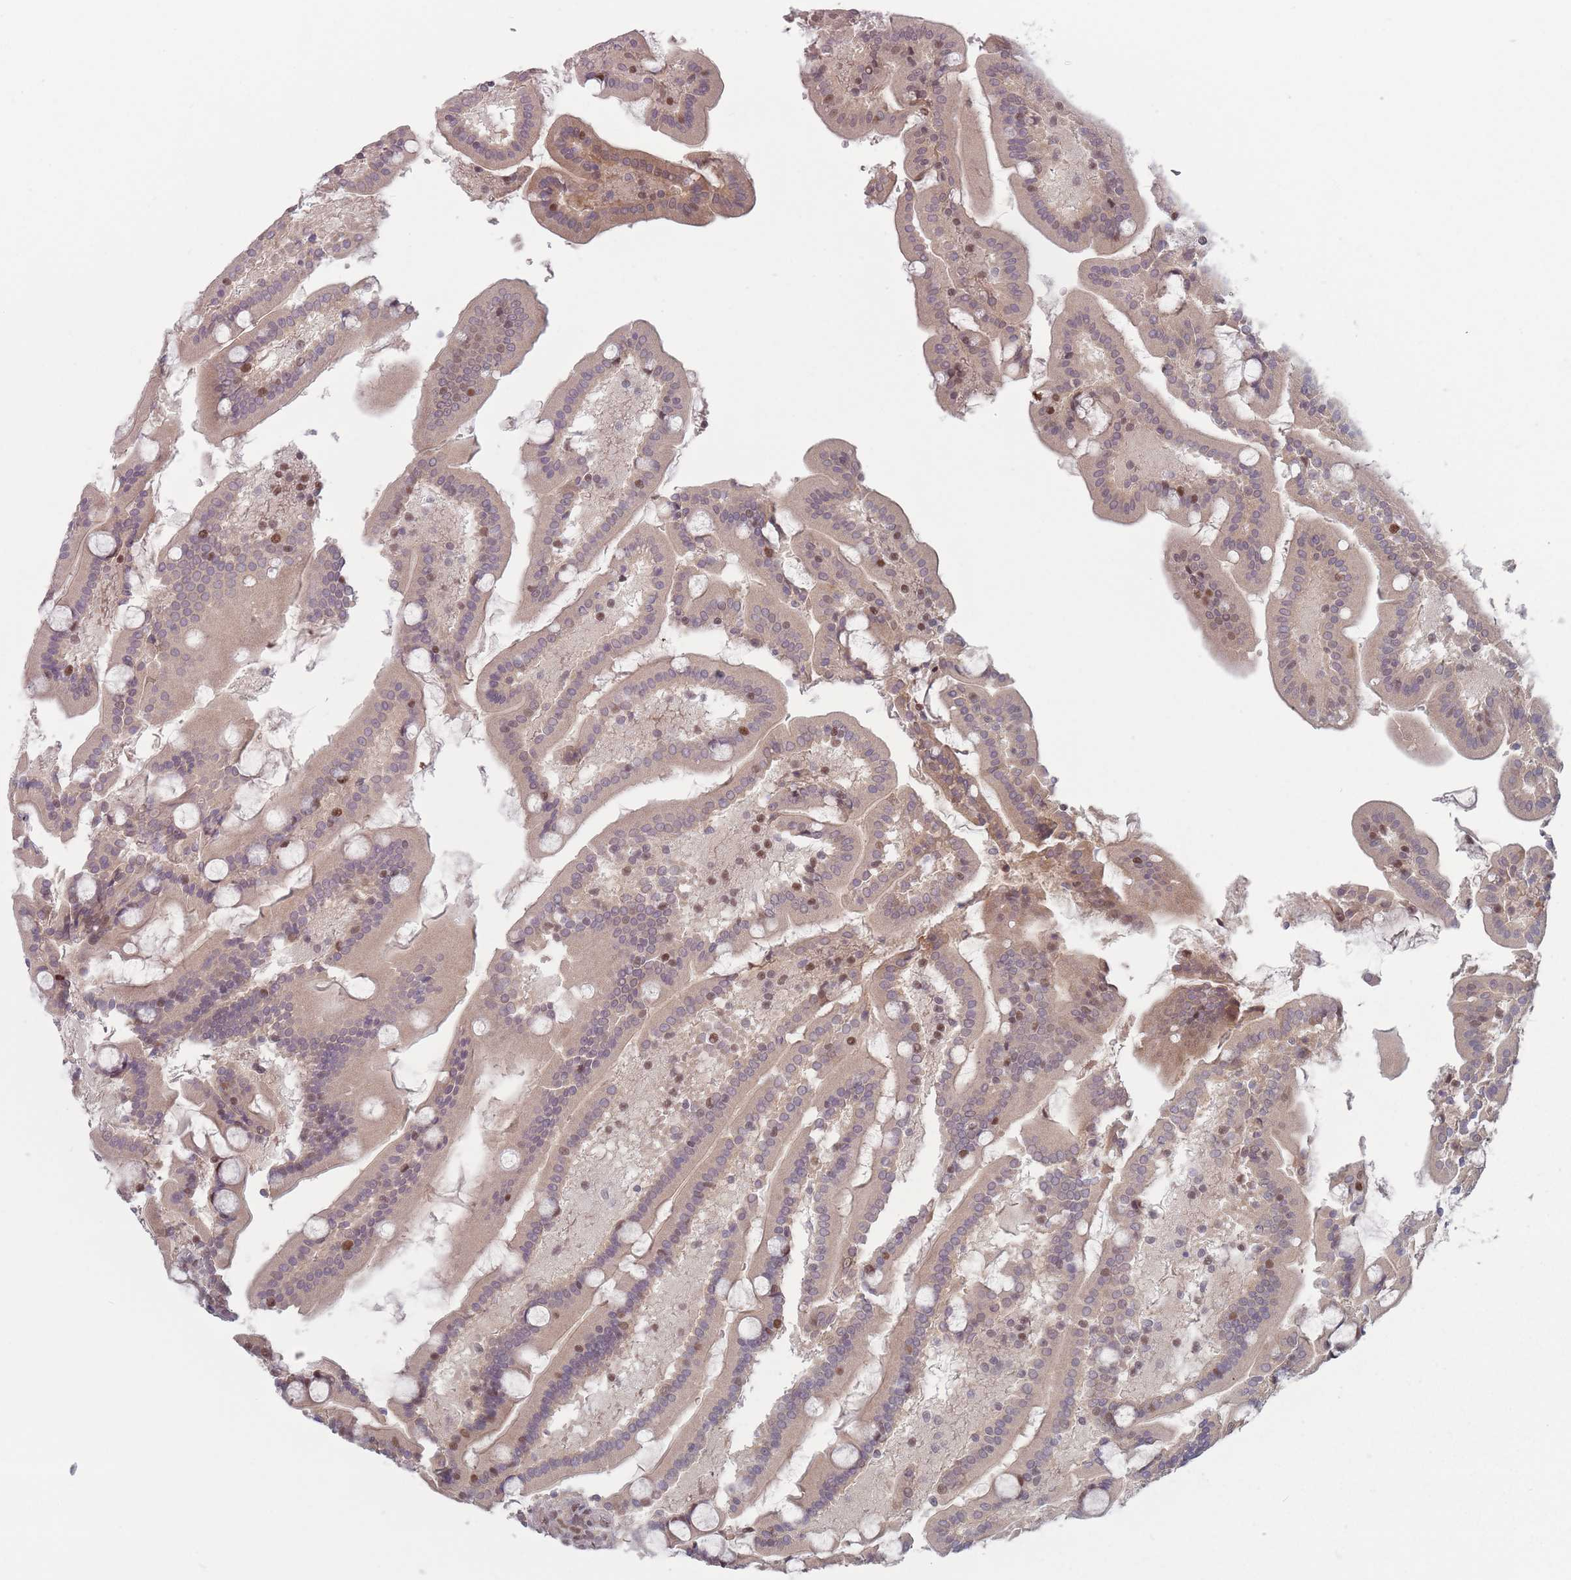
{"staining": {"intensity": "moderate", "quantity": "25%-75%", "location": "nuclear"}, "tissue": "duodenum", "cell_type": "Glandular cells", "image_type": "normal", "snomed": [{"axis": "morphology", "description": "Normal tissue, NOS"}, {"axis": "topography", "description": "Duodenum"}], "caption": "High-magnification brightfield microscopy of normal duodenum stained with DAB (3,3'-diaminobenzidine) (brown) and counterstained with hematoxylin (blue). glandular cells exhibit moderate nuclear staining is appreciated in approximately25%-75% of cells. (DAB (3,3'-diaminobenzidine) IHC with brightfield microscopy, high magnification).", "gene": "SH3BGRL2", "patient": {"sex": "male", "age": 55}}